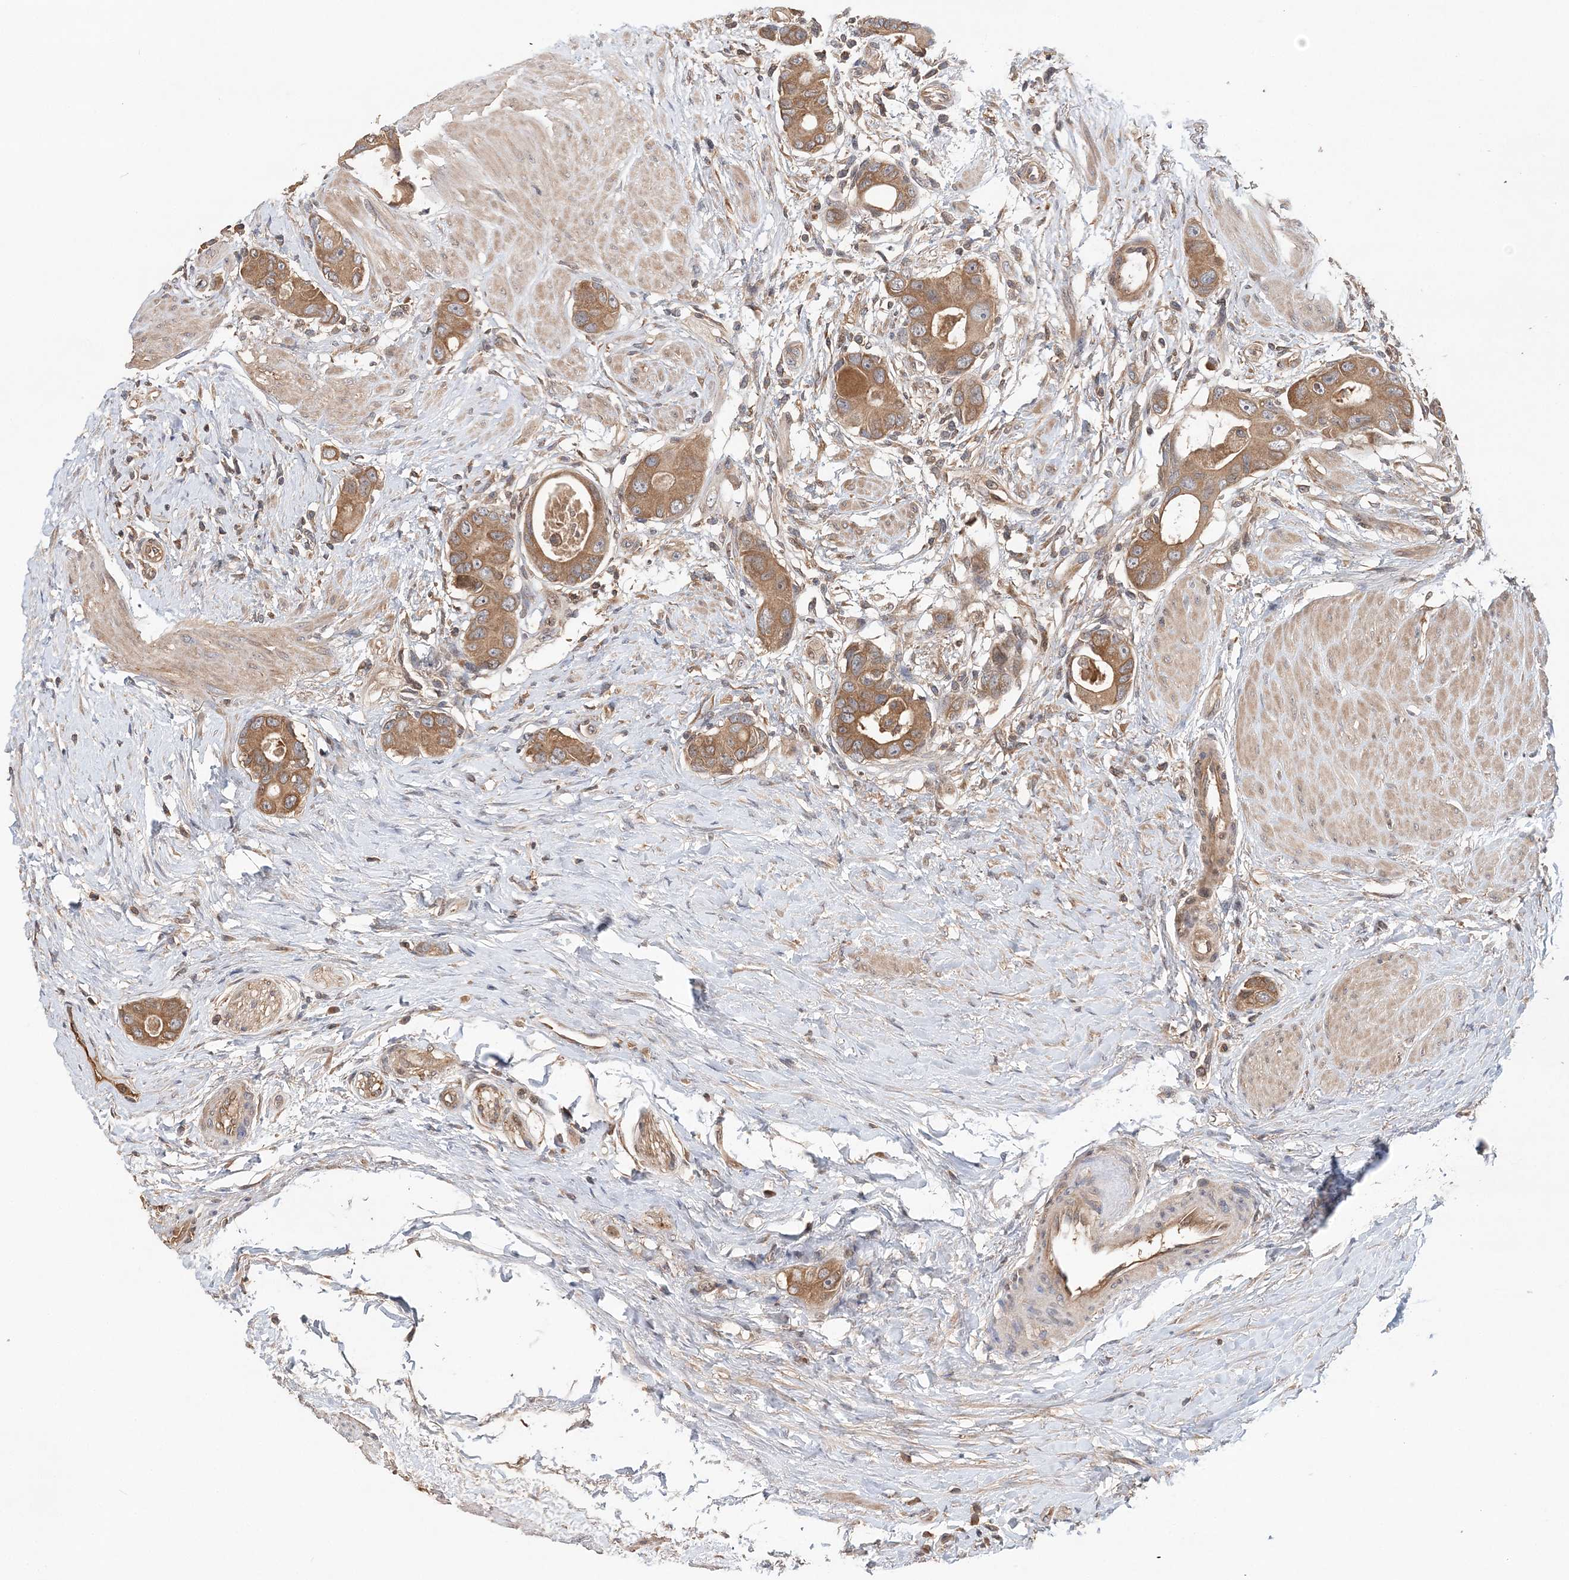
{"staining": {"intensity": "moderate", "quantity": ">75%", "location": "cytoplasmic/membranous"}, "tissue": "colorectal cancer", "cell_type": "Tumor cells", "image_type": "cancer", "snomed": [{"axis": "morphology", "description": "Adenocarcinoma, NOS"}, {"axis": "topography", "description": "Rectum"}], "caption": "Brown immunohistochemical staining in colorectal cancer demonstrates moderate cytoplasmic/membranous expression in about >75% of tumor cells.", "gene": "SYCP3", "patient": {"sex": "male", "age": 51}}